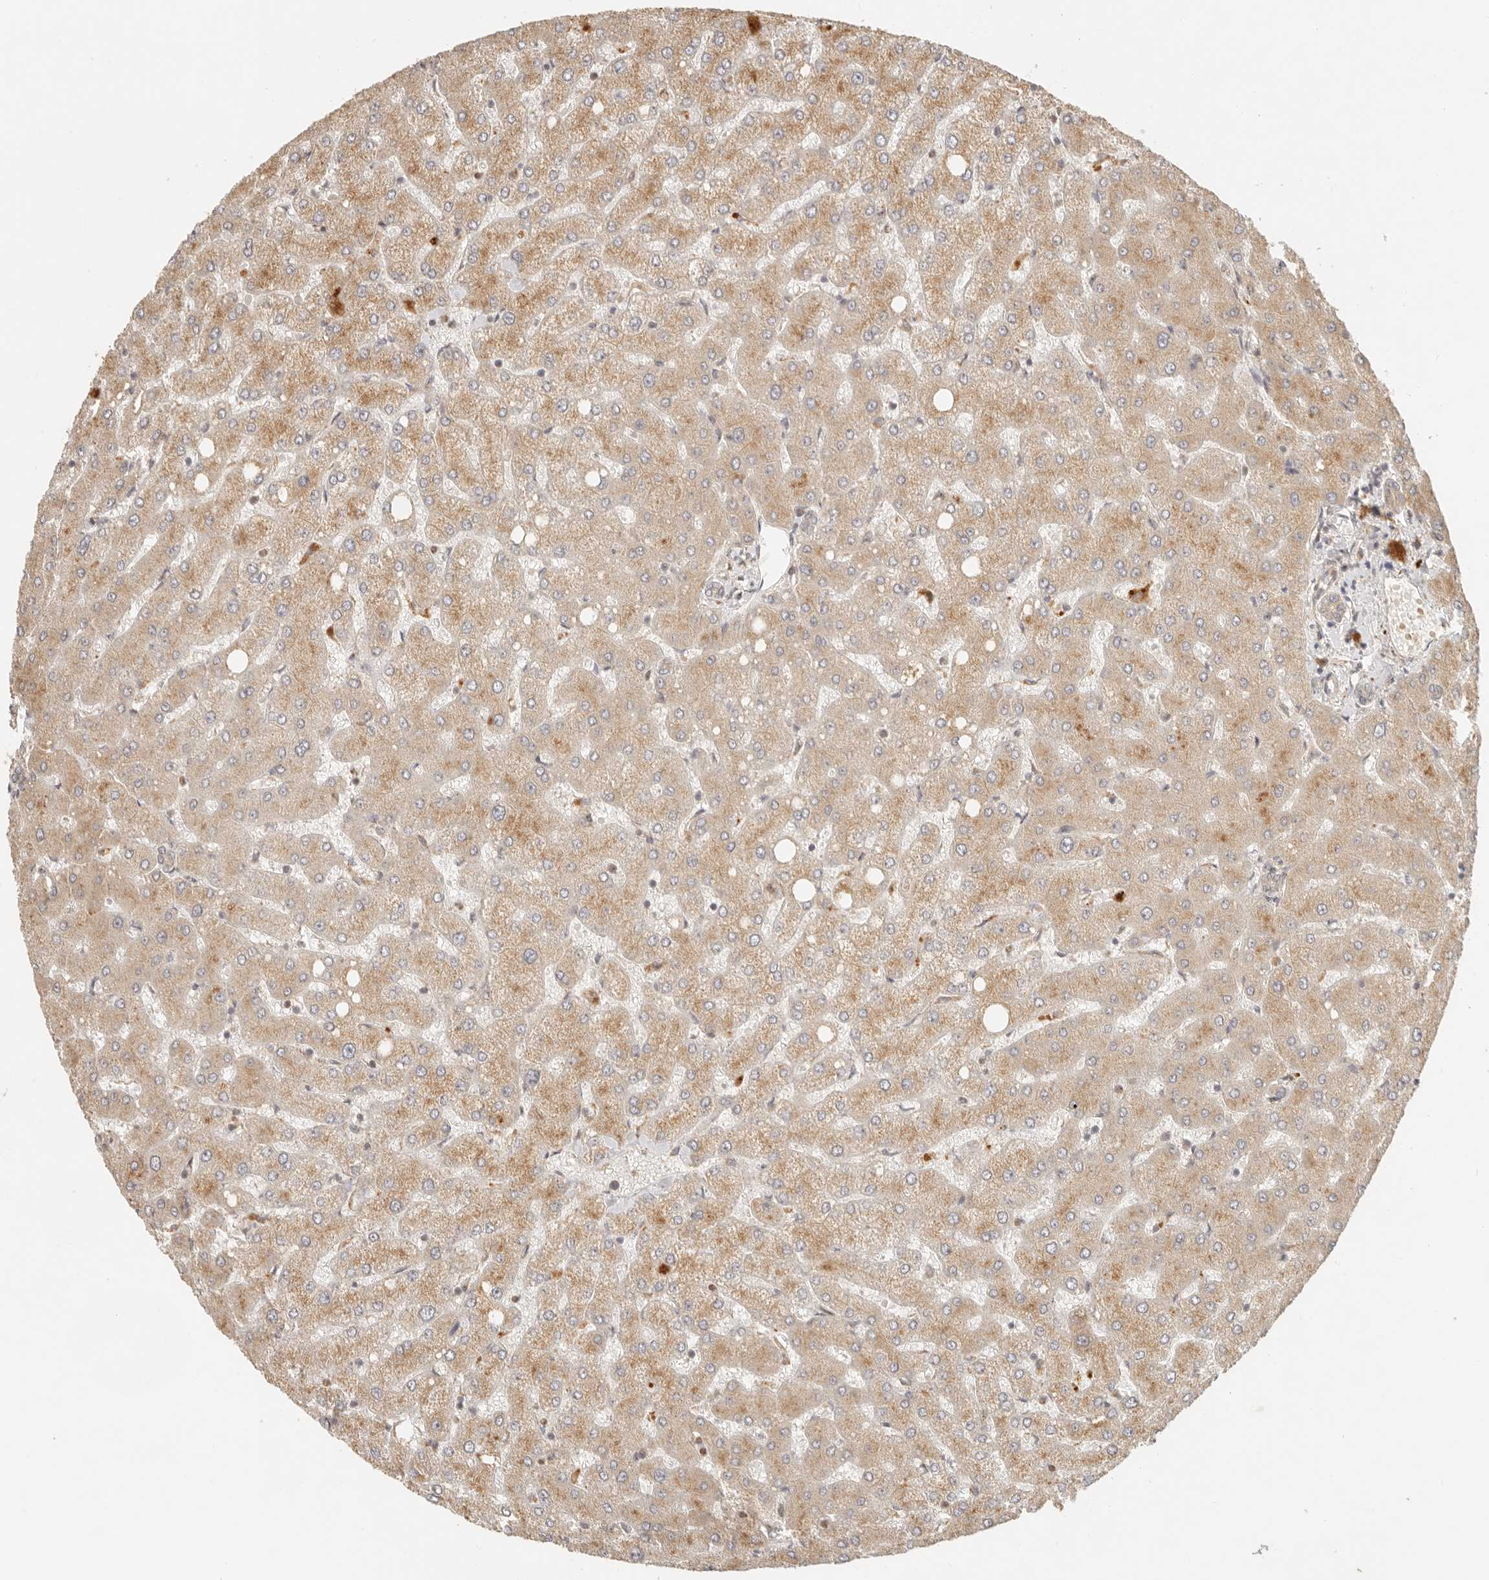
{"staining": {"intensity": "negative", "quantity": "none", "location": "none"}, "tissue": "liver", "cell_type": "Cholangiocytes", "image_type": "normal", "snomed": [{"axis": "morphology", "description": "Normal tissue, NOS"}, {"axis": "topography", "description": "Liver"}], "caption": "IHC image of benign liver: liver stained with DAB demonstrates no significant protein staining in cholangiocytes.", "gene": "ANKRD61", "patient": {"sex": "female", "age": 54}}